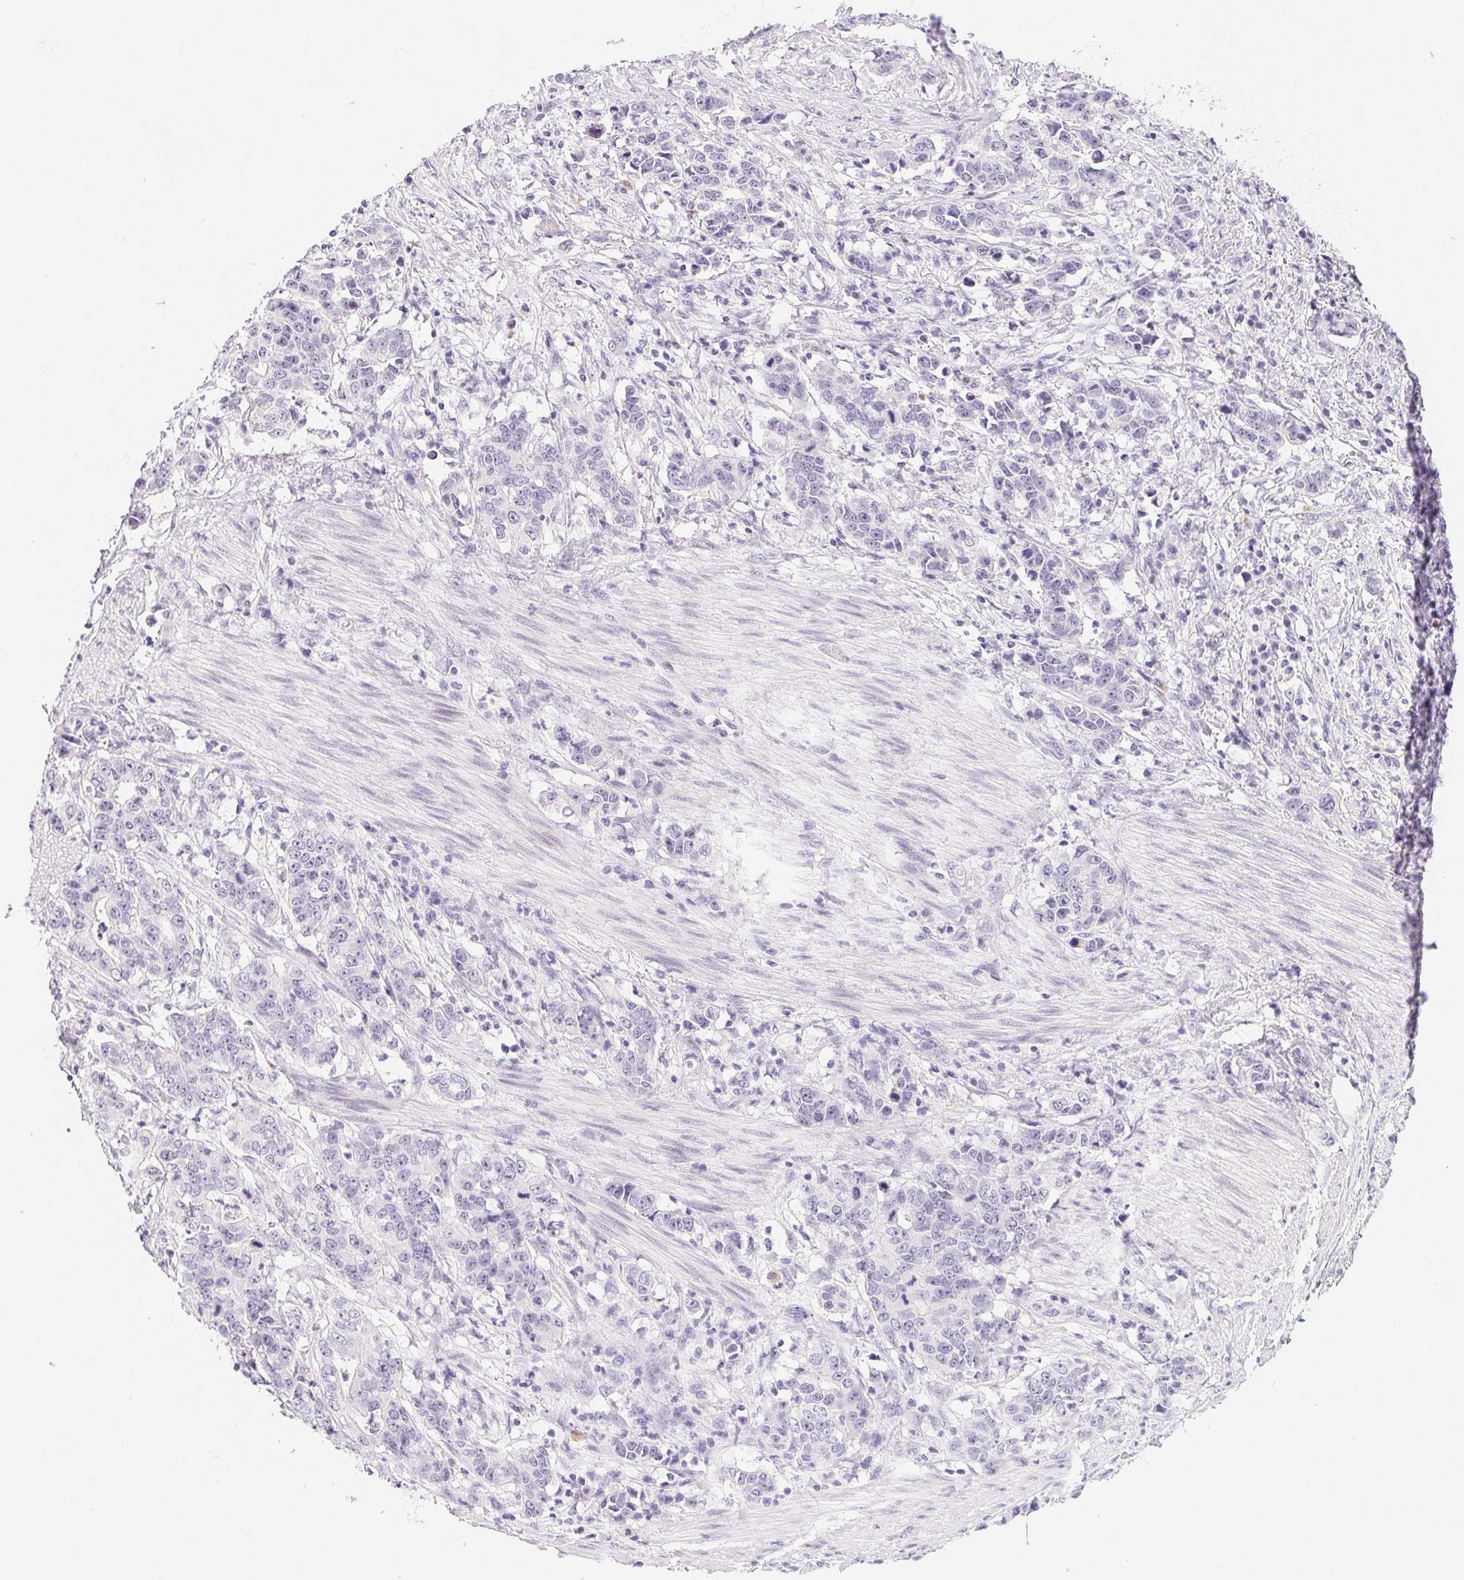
{"staining": {"intensity": "negative", "quantity": "none", "location": "none"}, "tissue": "stomach cancer", "cell_type": "Tumor cells", "image_type": "cancer", "snomed": [{"axis": "morphology", "description": "Adenocarcinoma, NOS"}, {"axis": "topography", "description": "Stomach, upper"}], "caption": "Immunohistochemical staining of human adenocarcinoma (stomach) demonstrates no significant staining in tumor cells.", "gene": "ST8SIA3", "patient": {"sex": "male", "age": 69}}